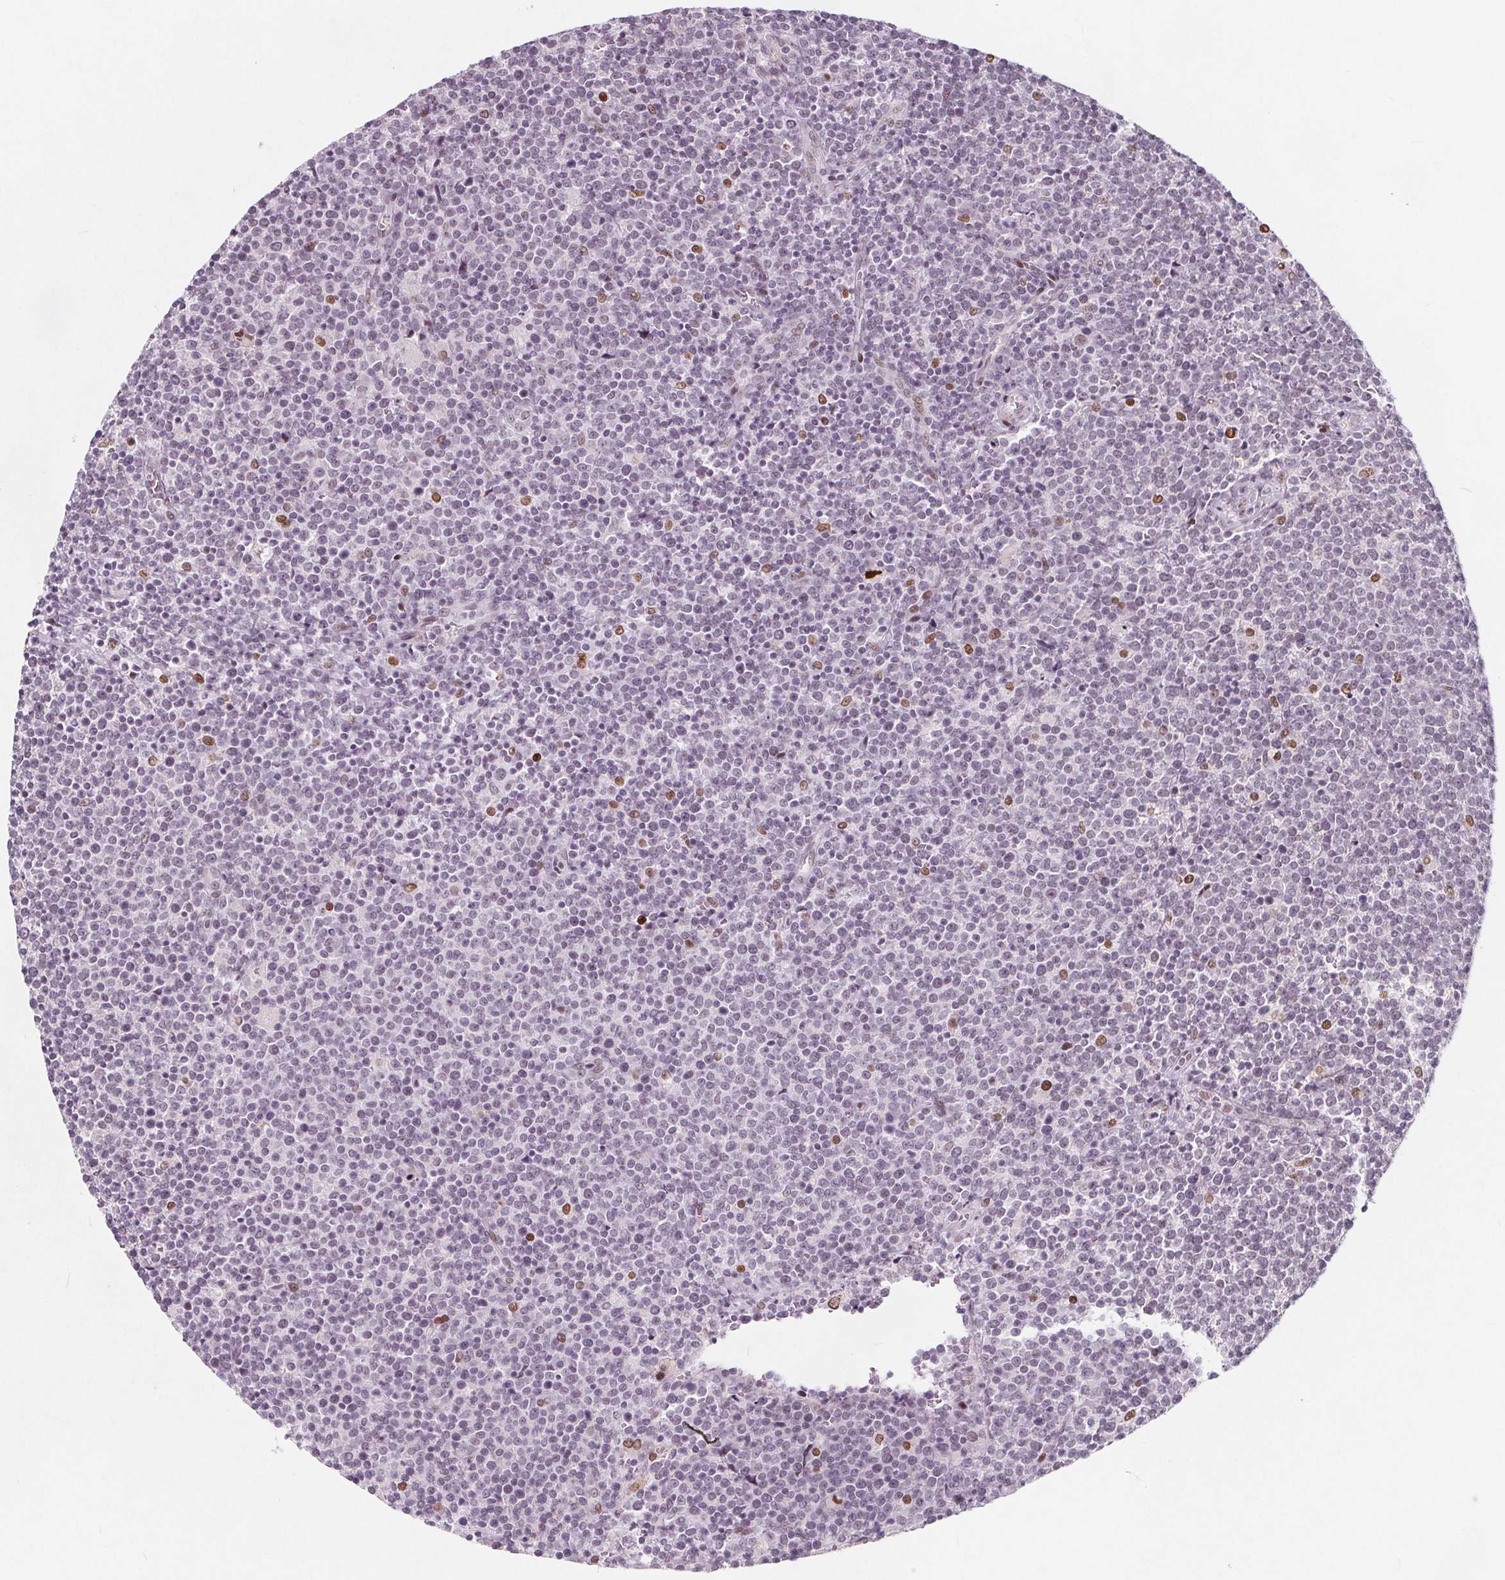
{"staining": {"intensity": "moderate", "quantity": "<25%", "location": "nuclear"}, "tissue": "lymphoma", "cell_type": "Tumor cells", "image_type": "cancer", "snomed": [{"axis": "morphology", "description": "Malignant lymphoma, non-Hodgkin's type, High grade"}, {"axis": "topography", "description": "Lymph node"}], "caption": "A low amount of moderate nuclear staining is present in about <25% of tumor cells in high-grade malignant lymphoma, non-Hodgkin's type tissue.", "gene": "TAF6L", "patient": {"sex": "male", "age": 61}}